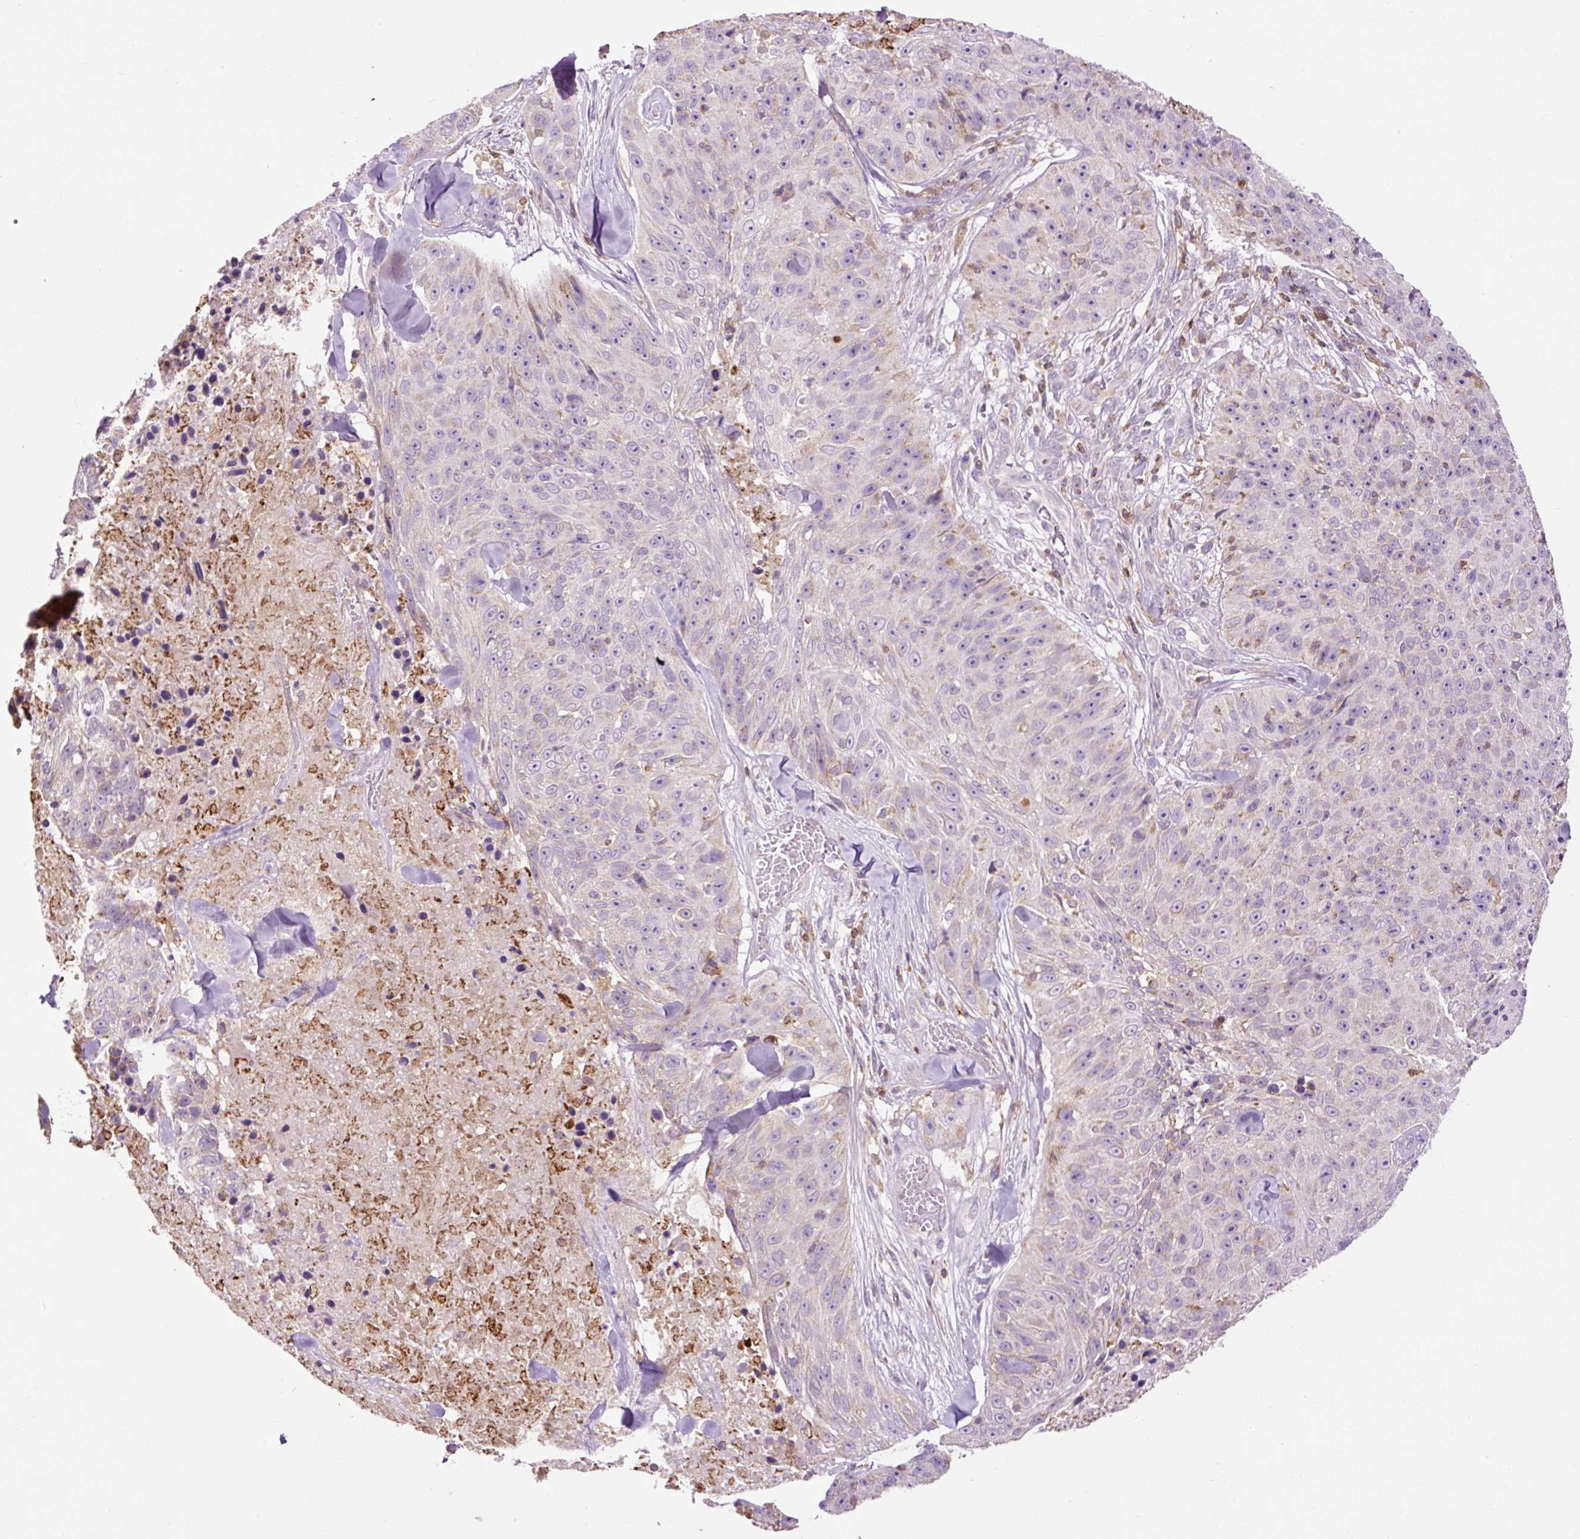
{"staining": {"intensity": "weak", "quantity": "<25%", "location": "cytoplasmic/membranous"}, "tissue": "skin cancer", "cell_type": "Tumor cells", "image_type": "cancer", "snomed": [{"axis": "morphology", "description": "Squamous cell carcinoma, NOS"}, {"axis": "topography", "description": "Skin"}], "caption": "DAB (3,3'-diaminobenzidine) immunohistochemical staining of squamous cell carcinoma (skin) displays no significant staining in tumor cells.", "gene": "CD83", "patient": {"sex": "female", "age": 87}}